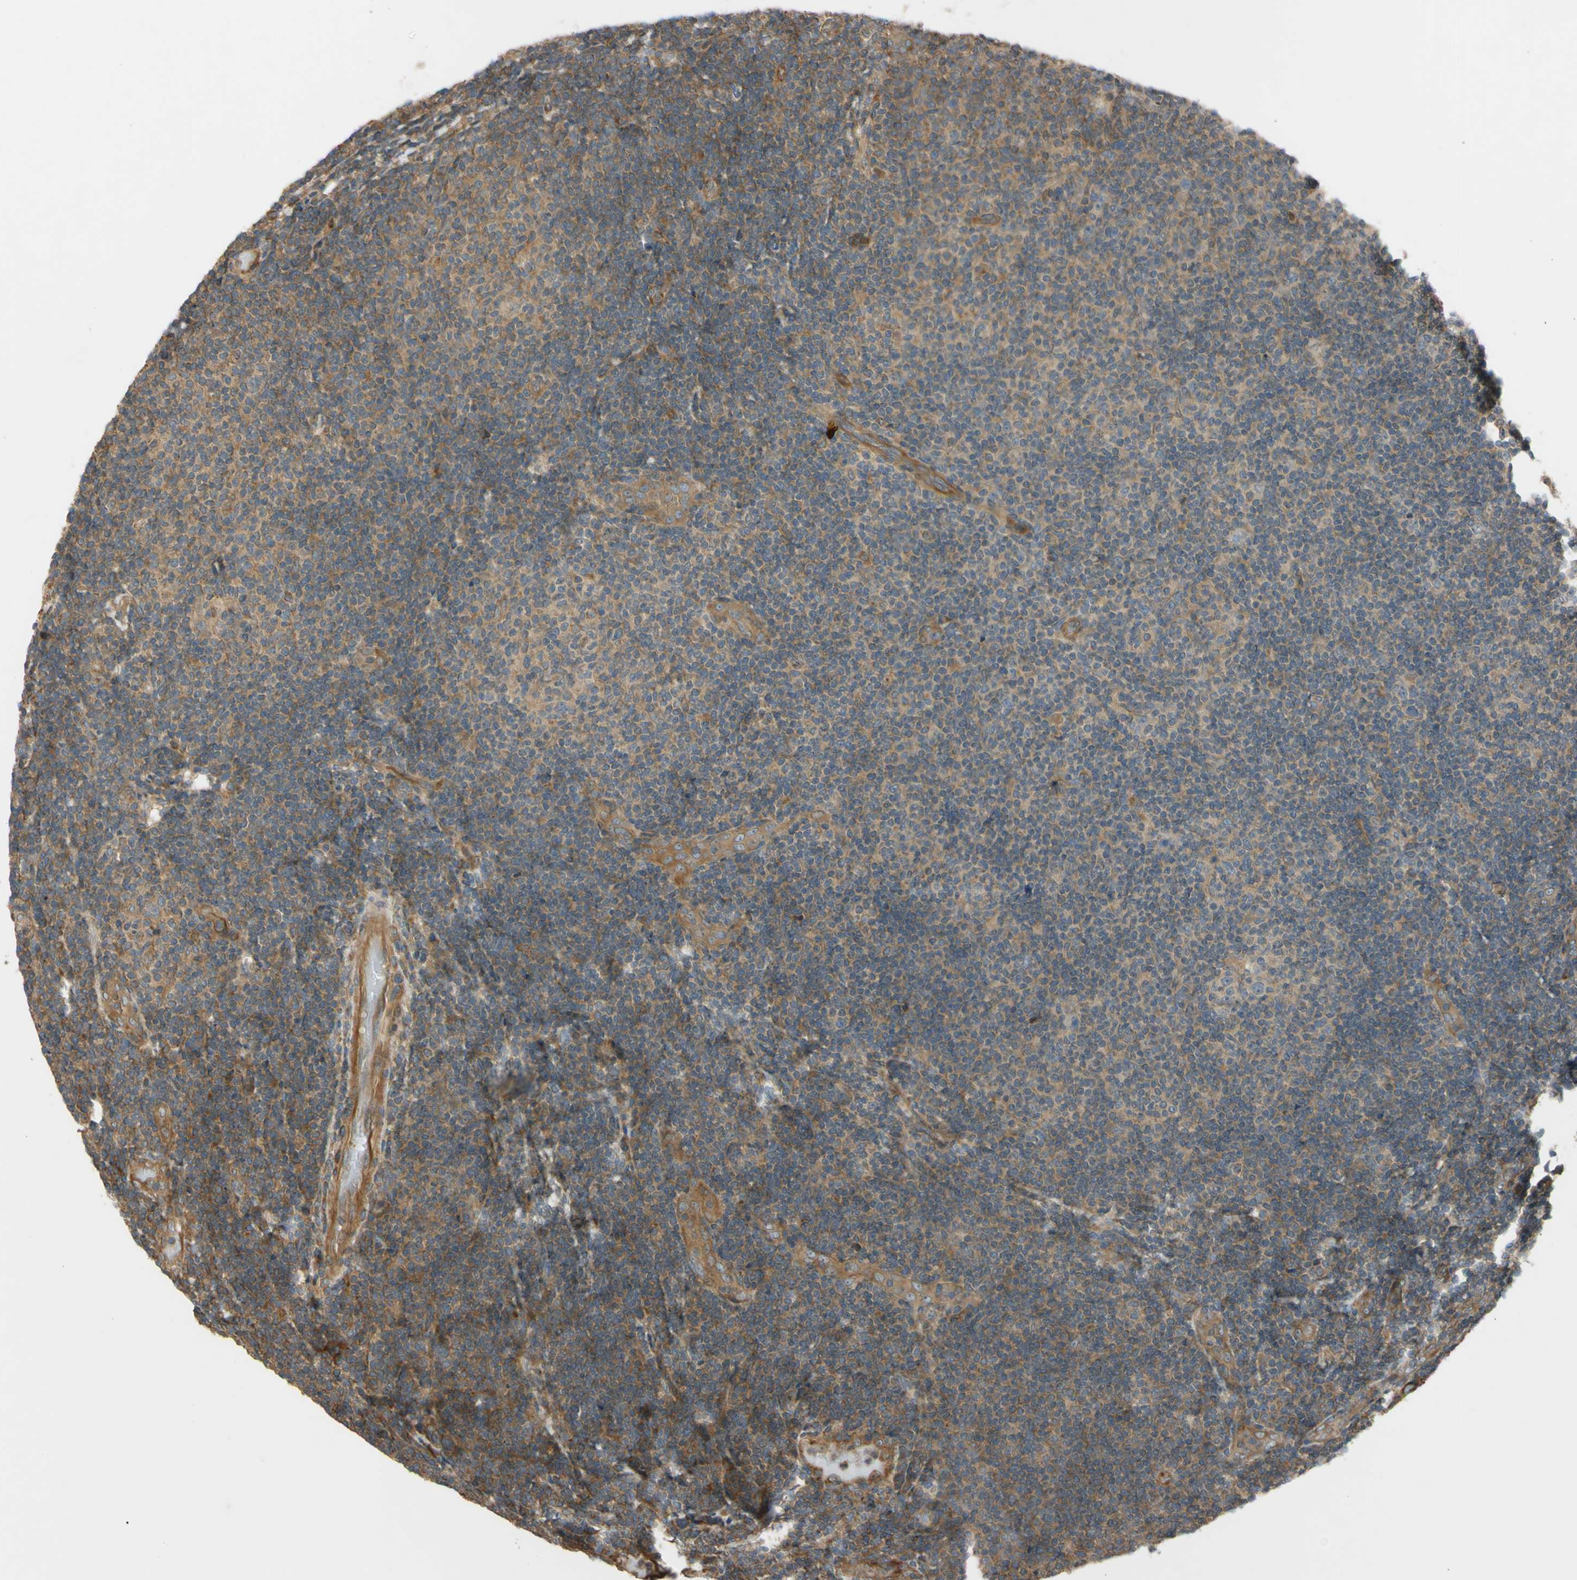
{"staining": {"intensity": "weak", "quantity": ">75%", "location": "cytoplasmic/membranous"}, "tissue": "lymphoma", "cell_type": "Tumor cells", "image_type": "cancer", "snomed": [{"axis": "morphology", "description": "Malignant lymphoma, non-Hodgkin's type, Low grade"}, {"axis": "topography", "description": "Lymph node"}], "caption": "Weak cytoplasmic/membranous expression is identified in about >75% of tumor cells in malignant lymphoma, non-Hodgkin's type (low-grade). Immunohistochemistry (ihc) stains the protein of interest in brown and the nuclei are stained blue.", "gene": "FLII", "patient": {"sex": "male", "age": 83}}